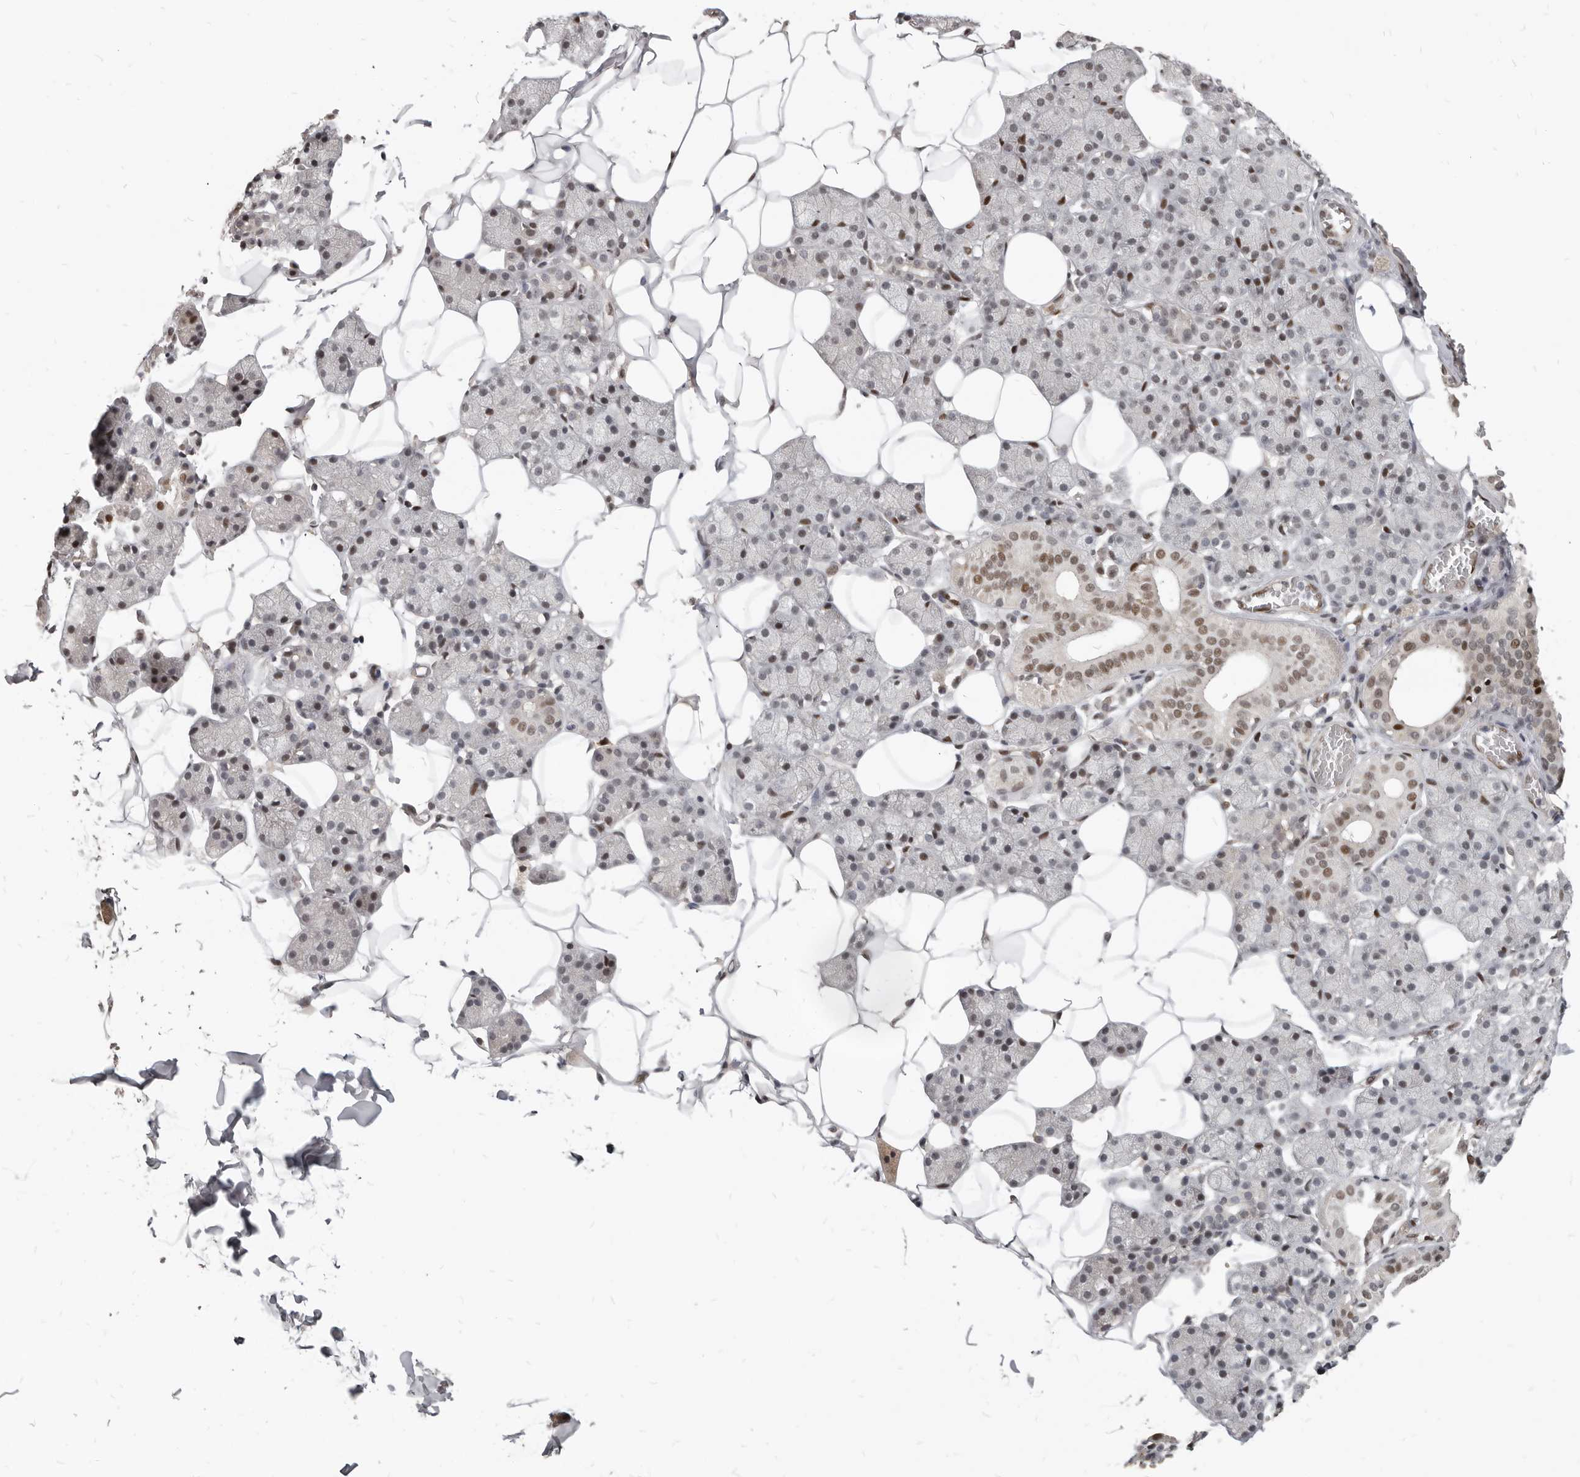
{"staining": {"intensity": "moderate", "quantity": ">75%", "location": "nuclear"}, "tissue": "salivary gland", "cell_type": "Glandular cells", "image_type": "normal", "snomed": [{"axis": "morphology", "description": "Normal tissue, NOS"}, {"axis": "topography", "description": "Salivary gland"}], "caption": "Protein staining of normal salivary gland displays moderate nuclear positivity in about >75% of glandular cells.", "gene": "ATF5", "patient": {"sex": "female", "age": 33}}